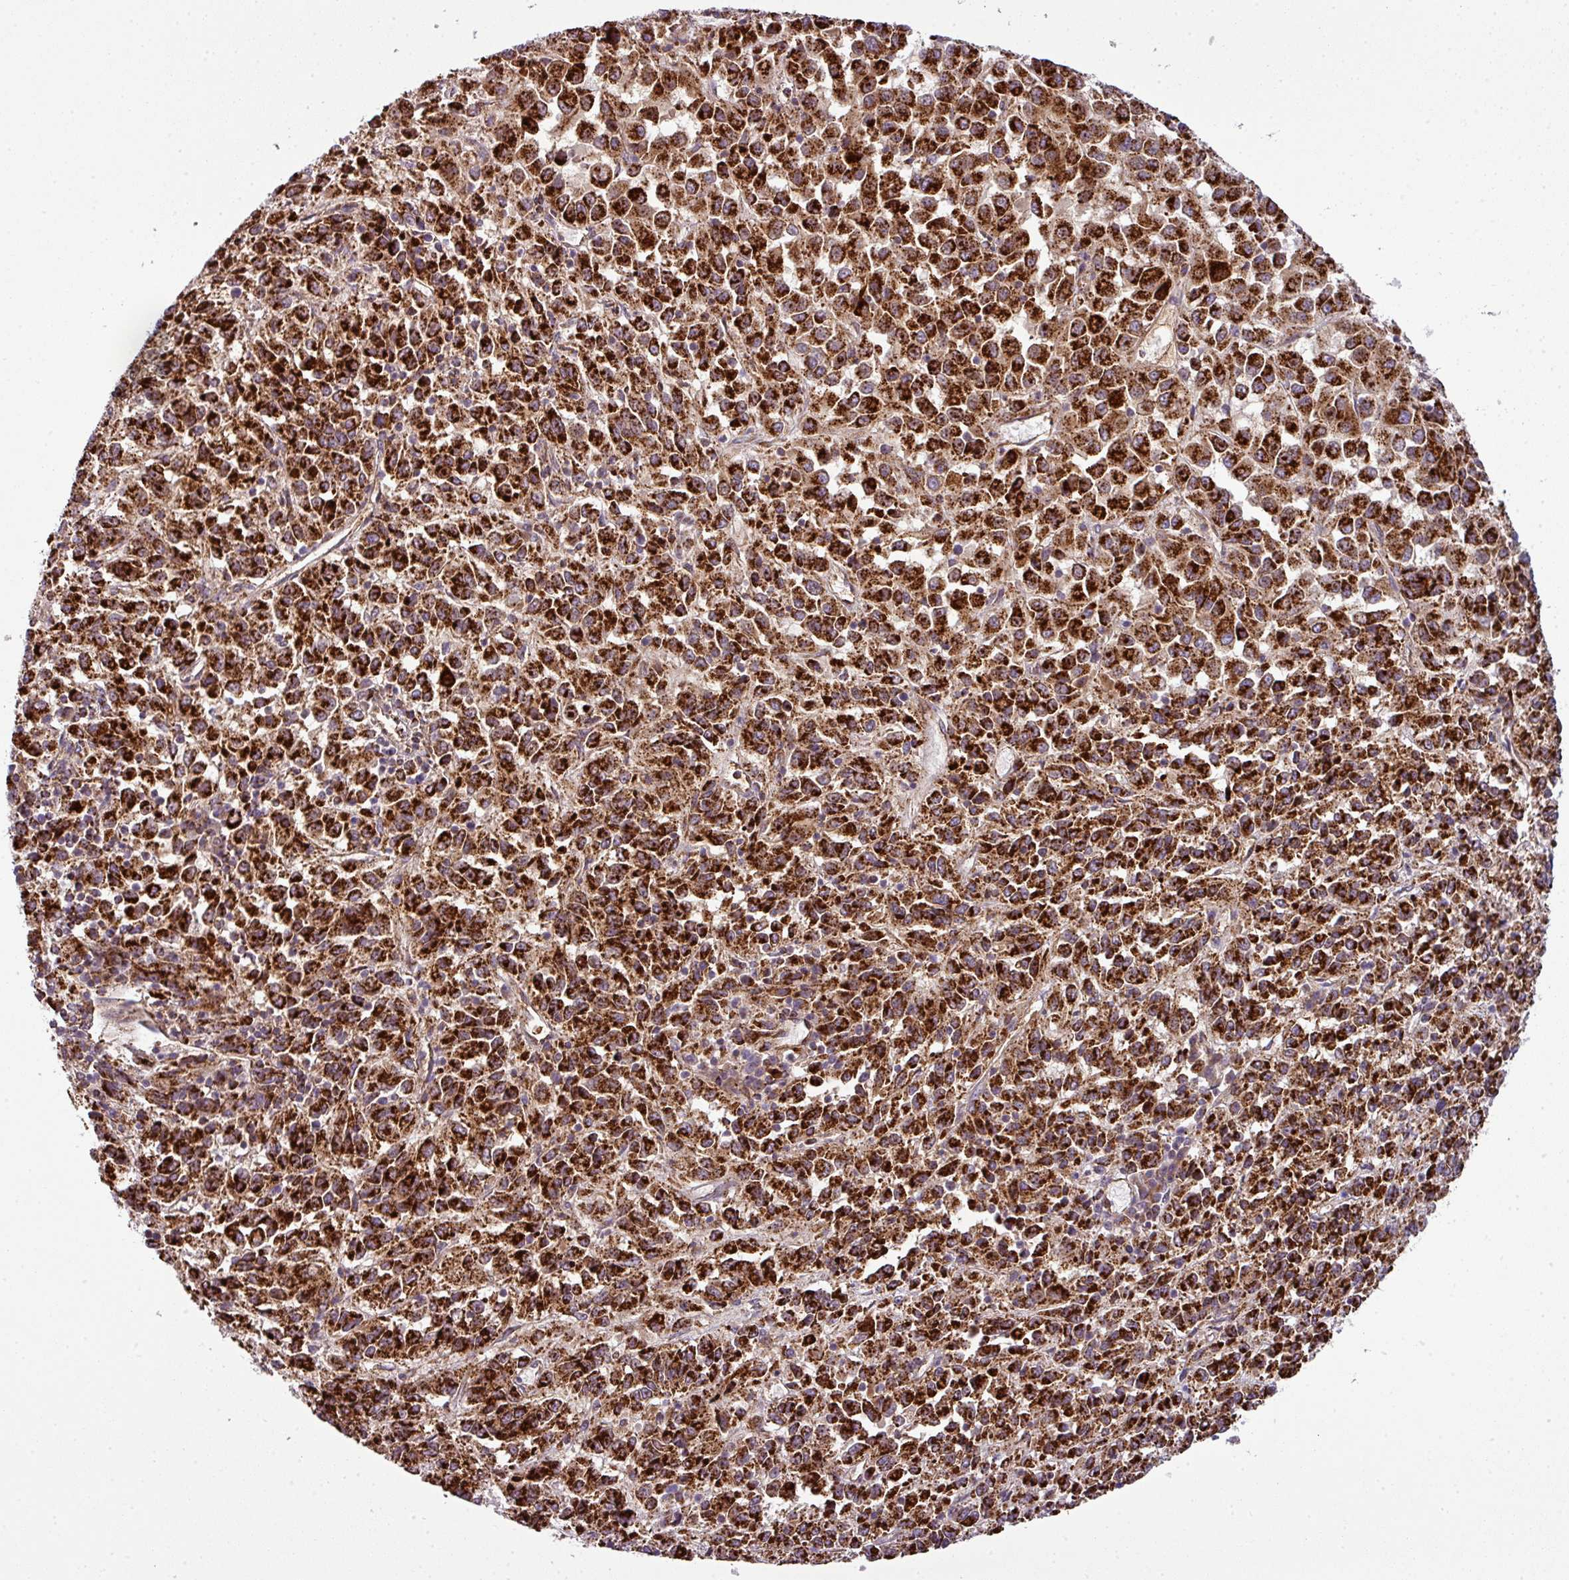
{"staining": {"intensity": "strong", "quantity": ">75%", "location": "cytoplasmic/membranous"}, "tissue": "melanoma", "cell_type": "Tumor cells", "image_type": "cancer", "snomed": [{"axis": "morphology", "description": "Malignant melanoma, Metastatic site"}, {"axis": "topography", "description": "Lung"}], "caption": "Immunohistochemistry (IHC) of human melanoma displays high levels of strong cytoplasmic/membranous staining in about >75% of tumor cells.", "gene": "PRELID3B", "patient": {"sex": "male", "age": 64}}